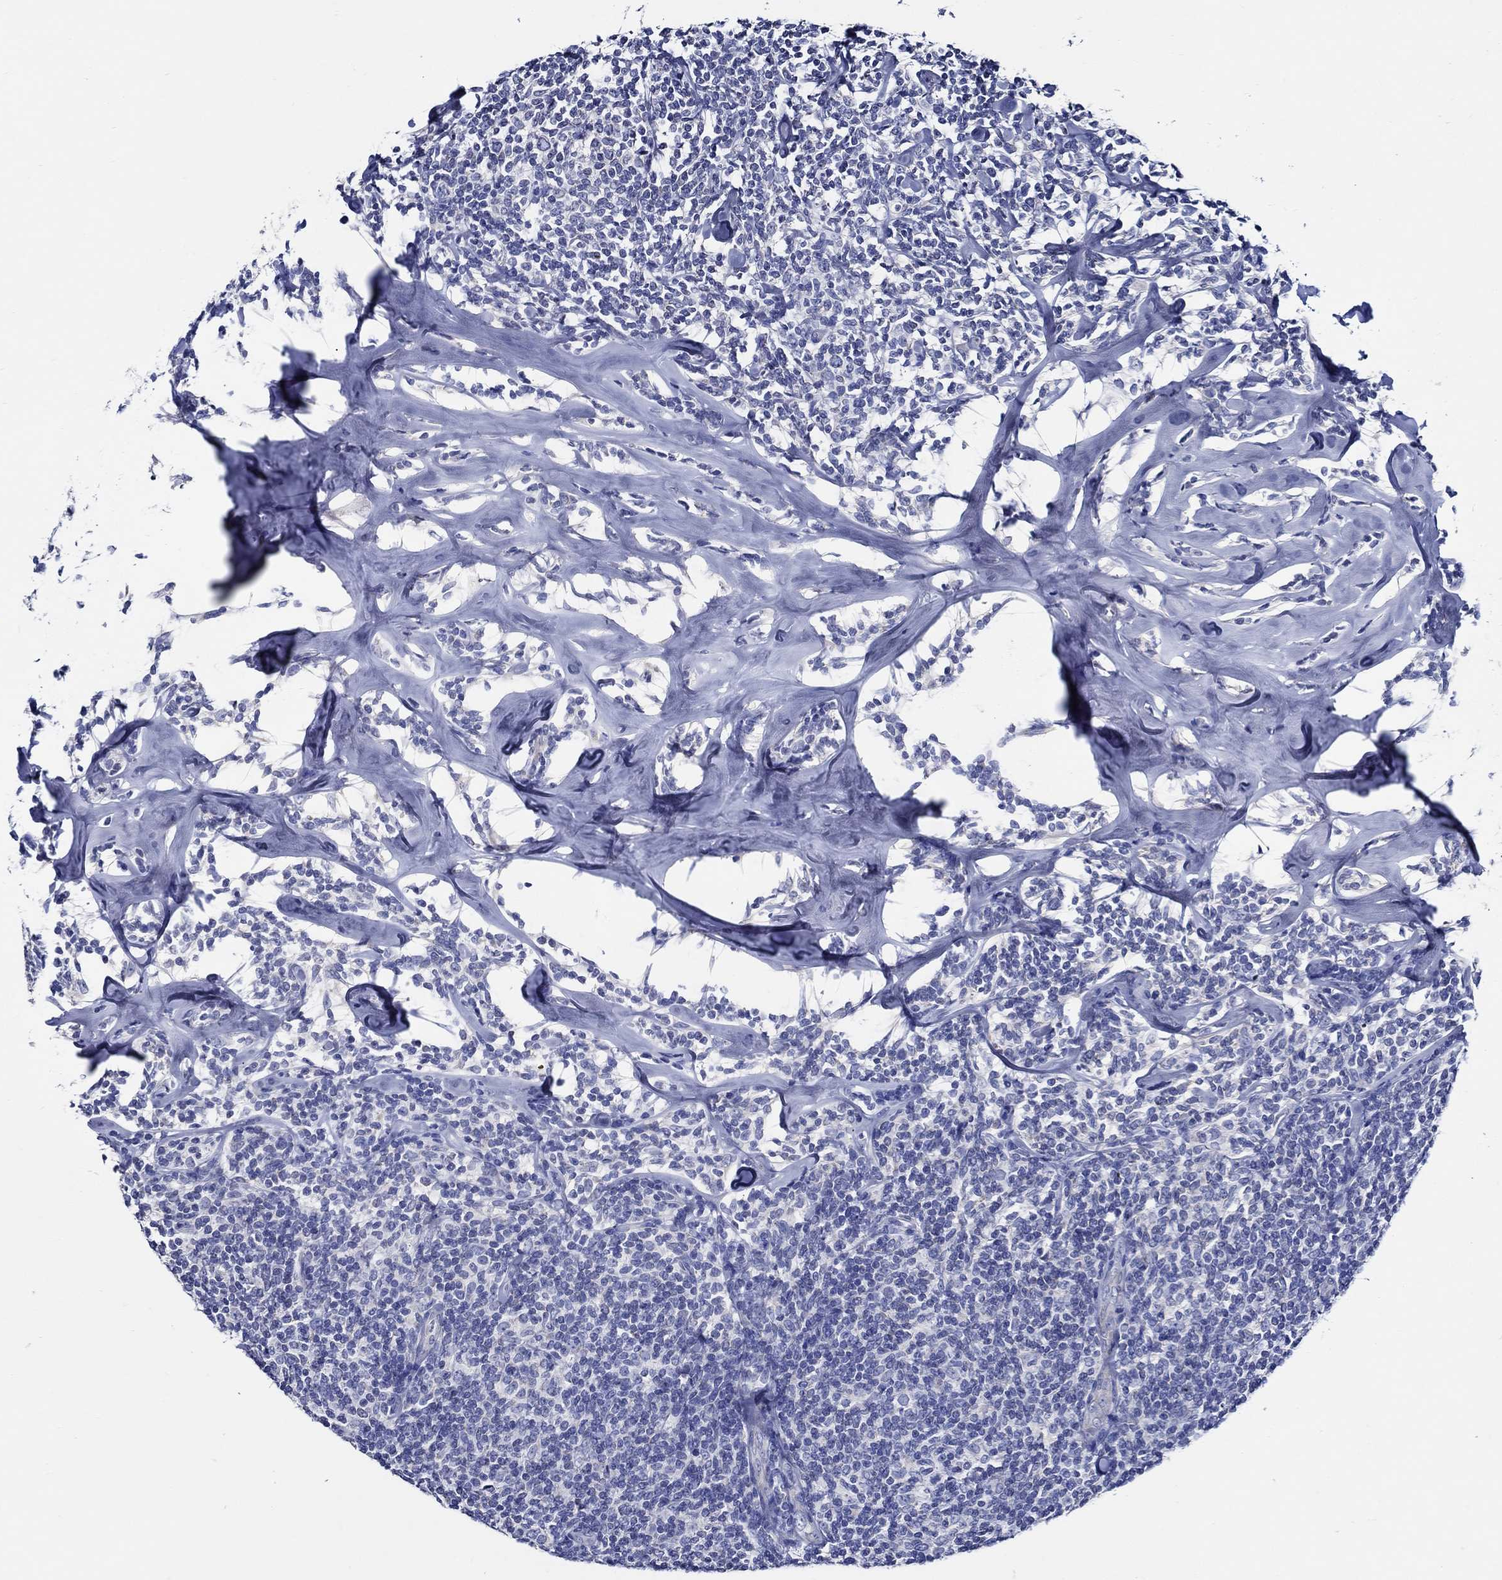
{"staining": {"intensity": "negative", "quantity": "none", "location": "none"}, "tissue": "lymphoma", "cell_type": "Tumor cells", "image_type": "cancer", "snomed": [{"axis": "morphology", "description": "Malignant lymphoma, non-Hodgkin's type, Low grade"}, {"axis": "topography", "description": "Lymph node"}], "caption": "Lymphoma was stained to show a protein in brown. There is no significant staining in tumor cells. The staining is performed using DAB brown chromogen with nuclei counter-stained in using hematoxylin.", "gene": "SKOR1", "patient": {"sex": "female", "age": 56}}